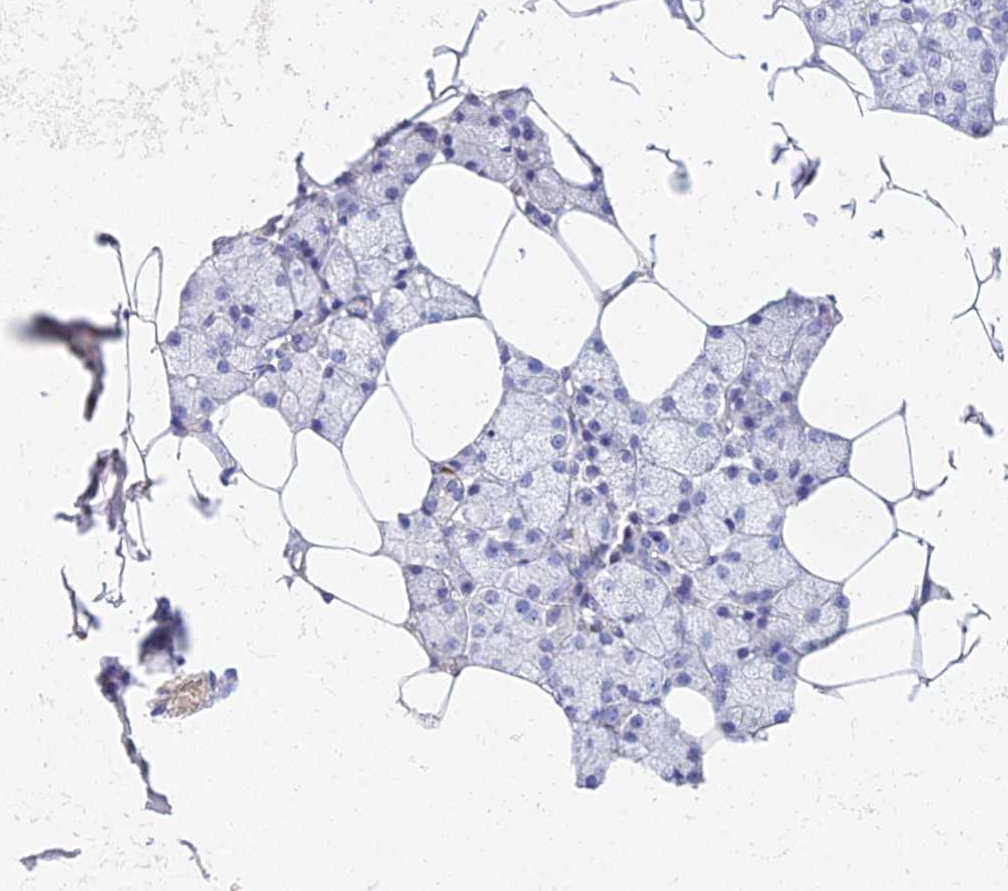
{"staining": {"intensity": "weak", "quantity": "<25%", "location": "cytoplasmic/membranous"}, "tissue": "salivary gland", "cell_type": "Glandular cells", "image_type": "normal", "snomed": [{"axis": "morphology", "description": "Normal tissue, NOS"}, {"axis": "topography", "description": "Salivary gland"}], "caption": "This is an immunohistochemistry histopathology image of unremarkable salivary gland. There is no positivity in glandular cells.", "gene": "VWC2L", "patient": {"sex": "male", "age": 62}}